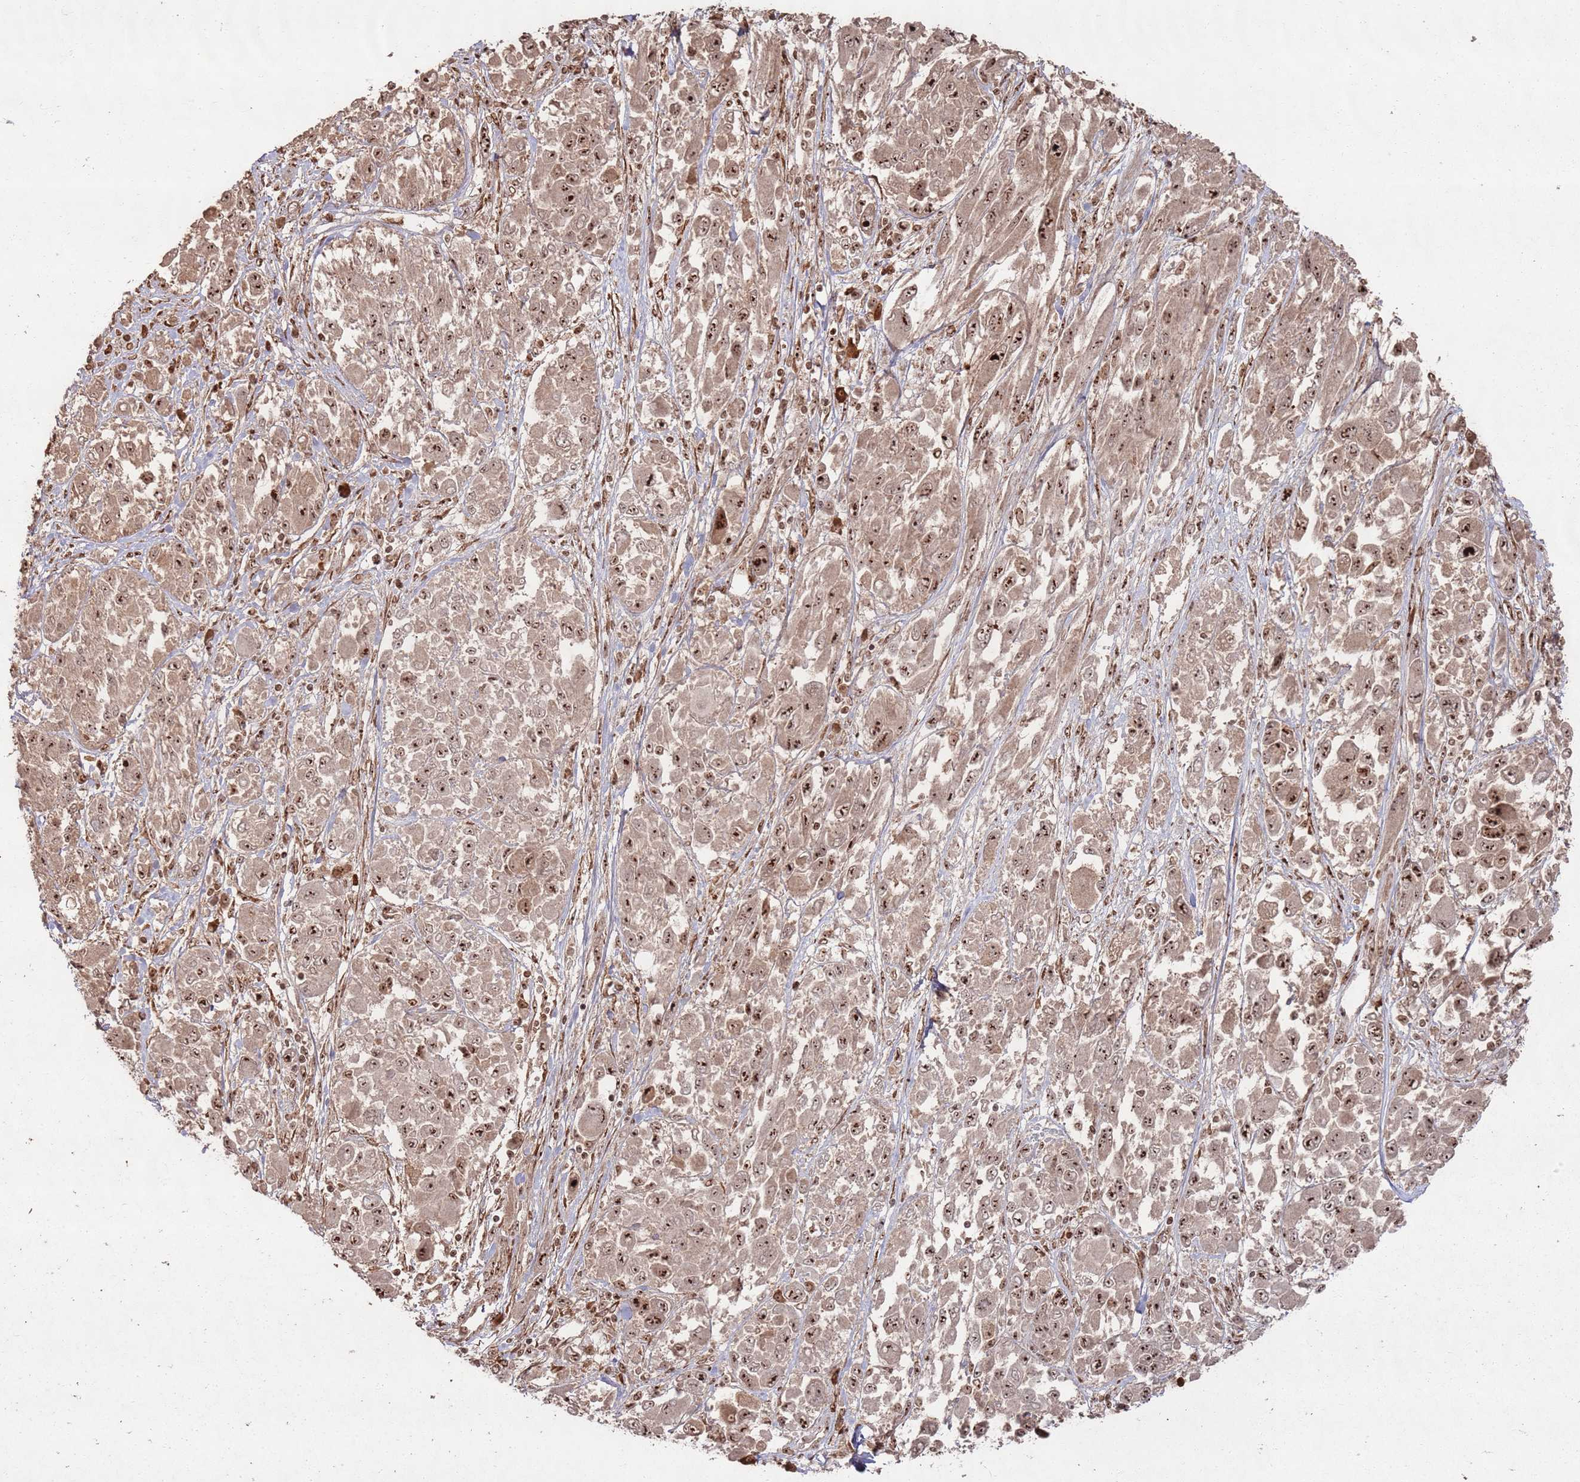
{"staining": {"intensity": "strong", "quantity": ">75%", "location": "nuclear"}, "tissue": "melanoma", "cell_type": "Tumor cells", "image_type": "cancer", "snomed": [{"axis": "morphology", "description": "Malignant melanoma, NOS"}, {"axis": "topography", "description": "Skin"}], "caption": "A high-resolution histopathology image shows immunohistochemistry (IHC) staining of malignant melanoma, which displays strong nuclear positivity in approximately >75% of tumor cells.", "gene": "UTP11", "patient": {"sex": "female", "age": 91}}